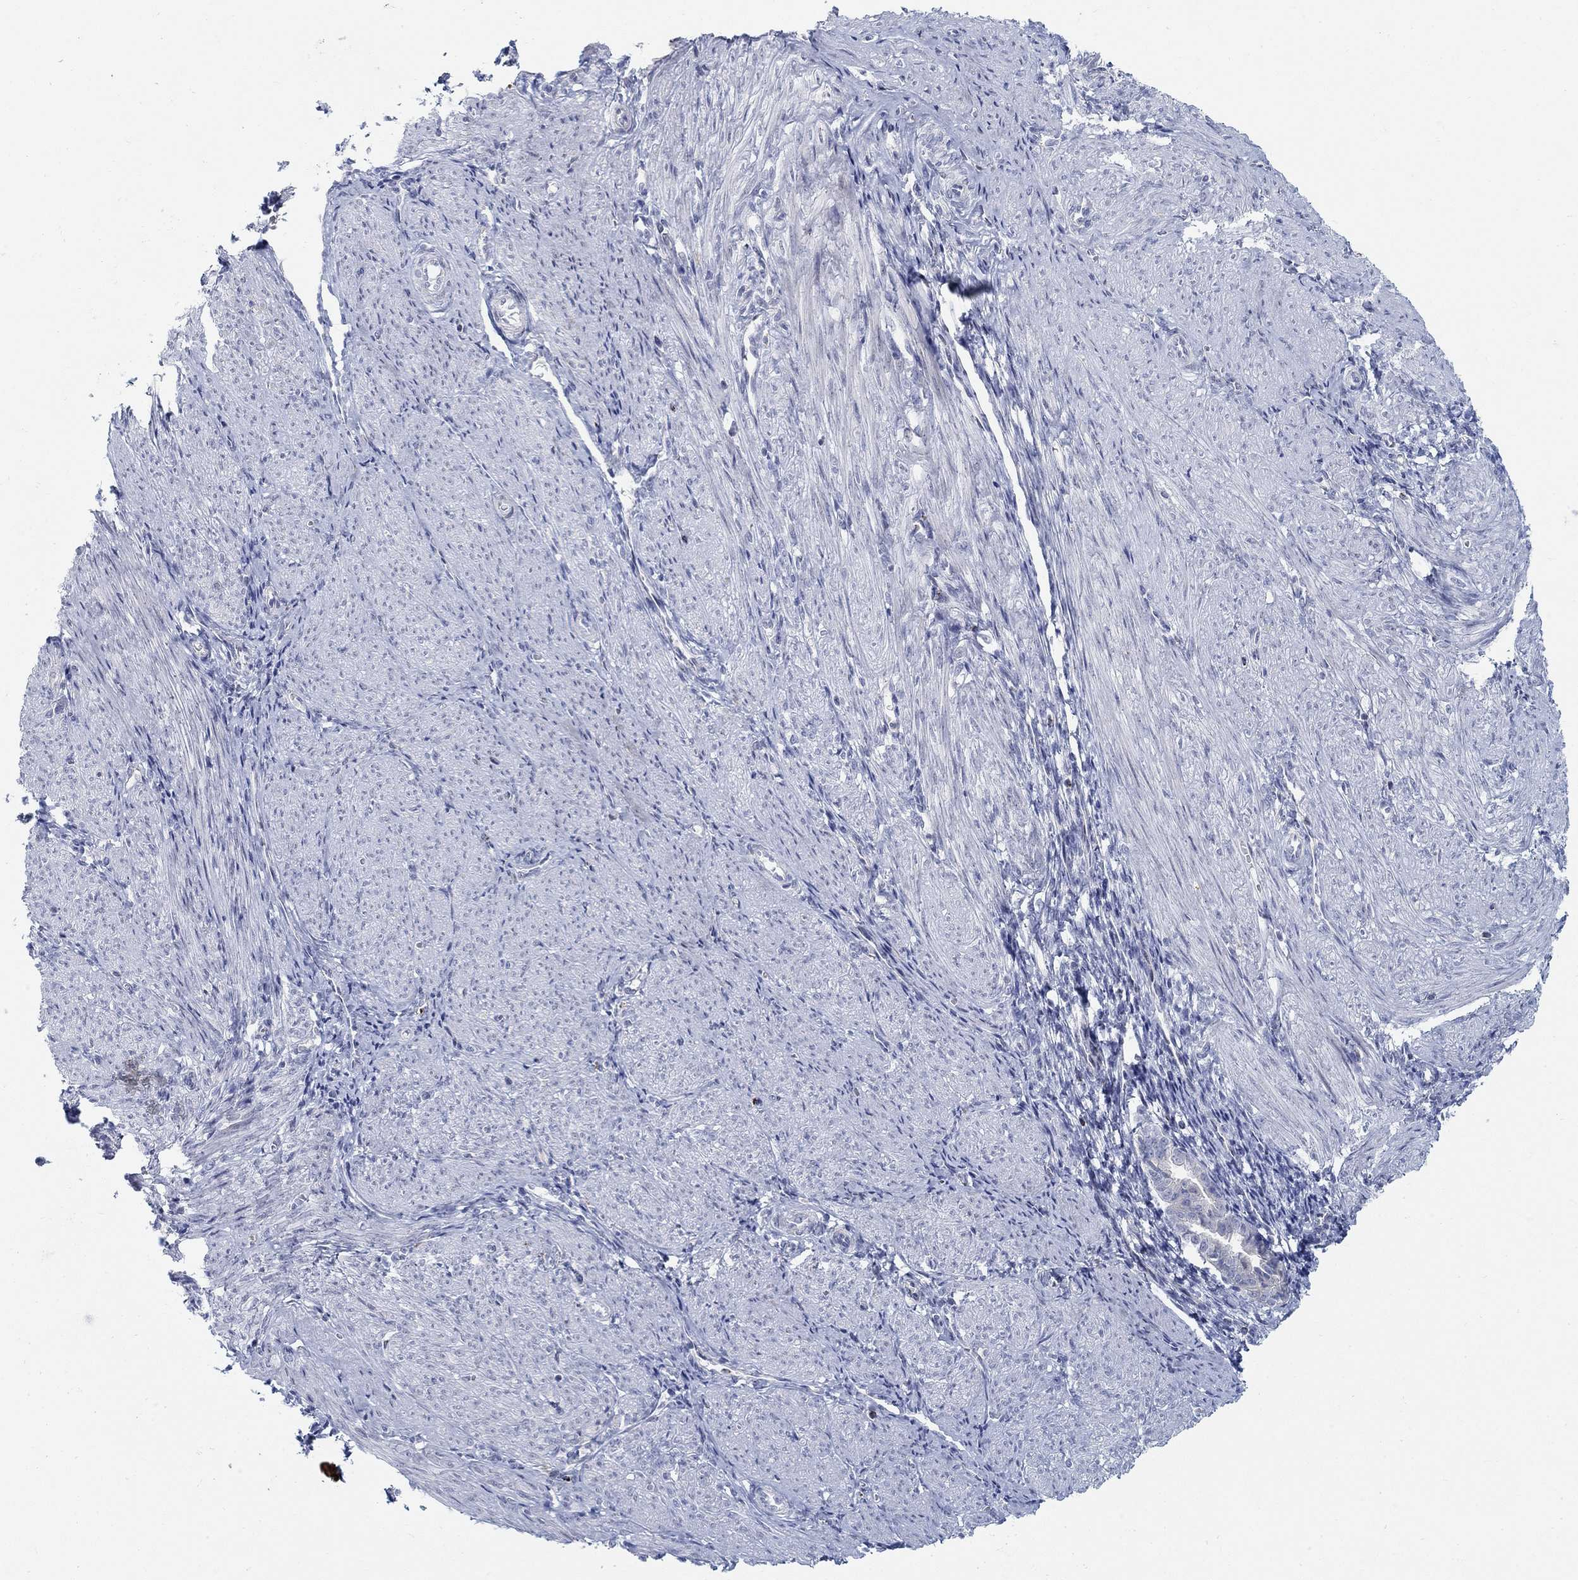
{"staining": {"intensity": "negative", "quantity": "none", "location": "none"}, "tissue": "endometrium", "cell_type": "Cells in endometrial stroma", "image_type": "normal", "snomed": [{"axis": "morphology", "description": "Normal tissue, NOS"}, {"axis": "topography", "description": "Endometrium"}], "caption": "IHC of unremarkable human endometrium demonstrates no positivity in cells in endometrial stroma. The staining is performed using DAB (3,3'-diaminobenzidine) brown chromogen with nuclei counter-stained in using hematoxylin.", "gene": "ANO7", "patient": {"sex": "female", "age": 37}}